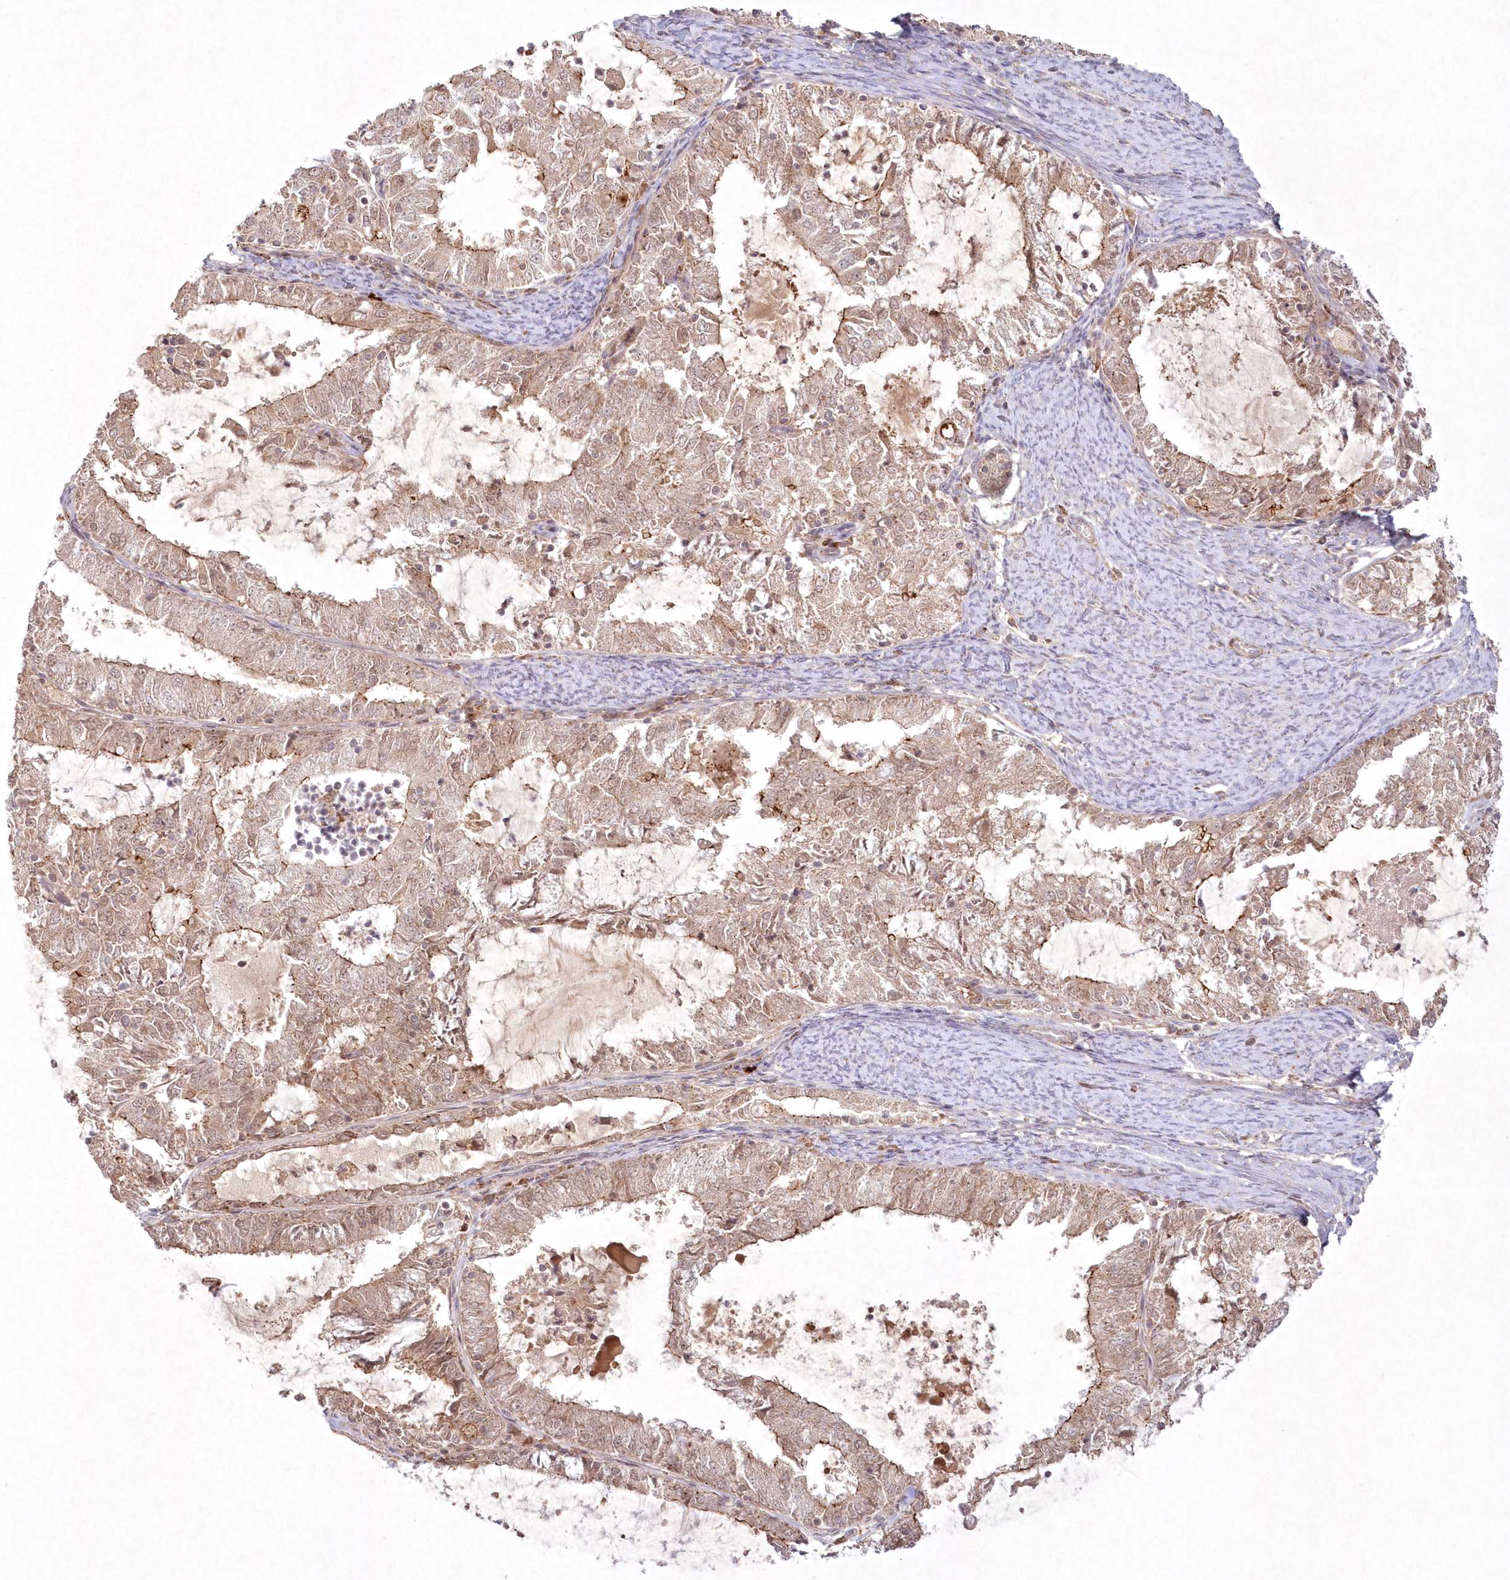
{"staining": {"intensity": "moderate", "quantity": ">75%", "location": "cytoplasmic/membranous"}, "tissue": "endometrial cancer", "cell_type": "Tumor cells", "image_type": "cancer", "snomed": [{"axis": "morphology", "description": "Adenocarcinoma, NOS"}, {"axis": "topography", "description": "Endometrium"}], "caption": "Protein analysis of endometrial cancer tissue shows moderate cytoplasmic/membranous staining in approximately >75% of tumor cells. (DAB IHC, brown staining for protein, blue staining for nuclei).", "gene": "TOGARAM2", "patient": {"sex": "female", "age": 57}}